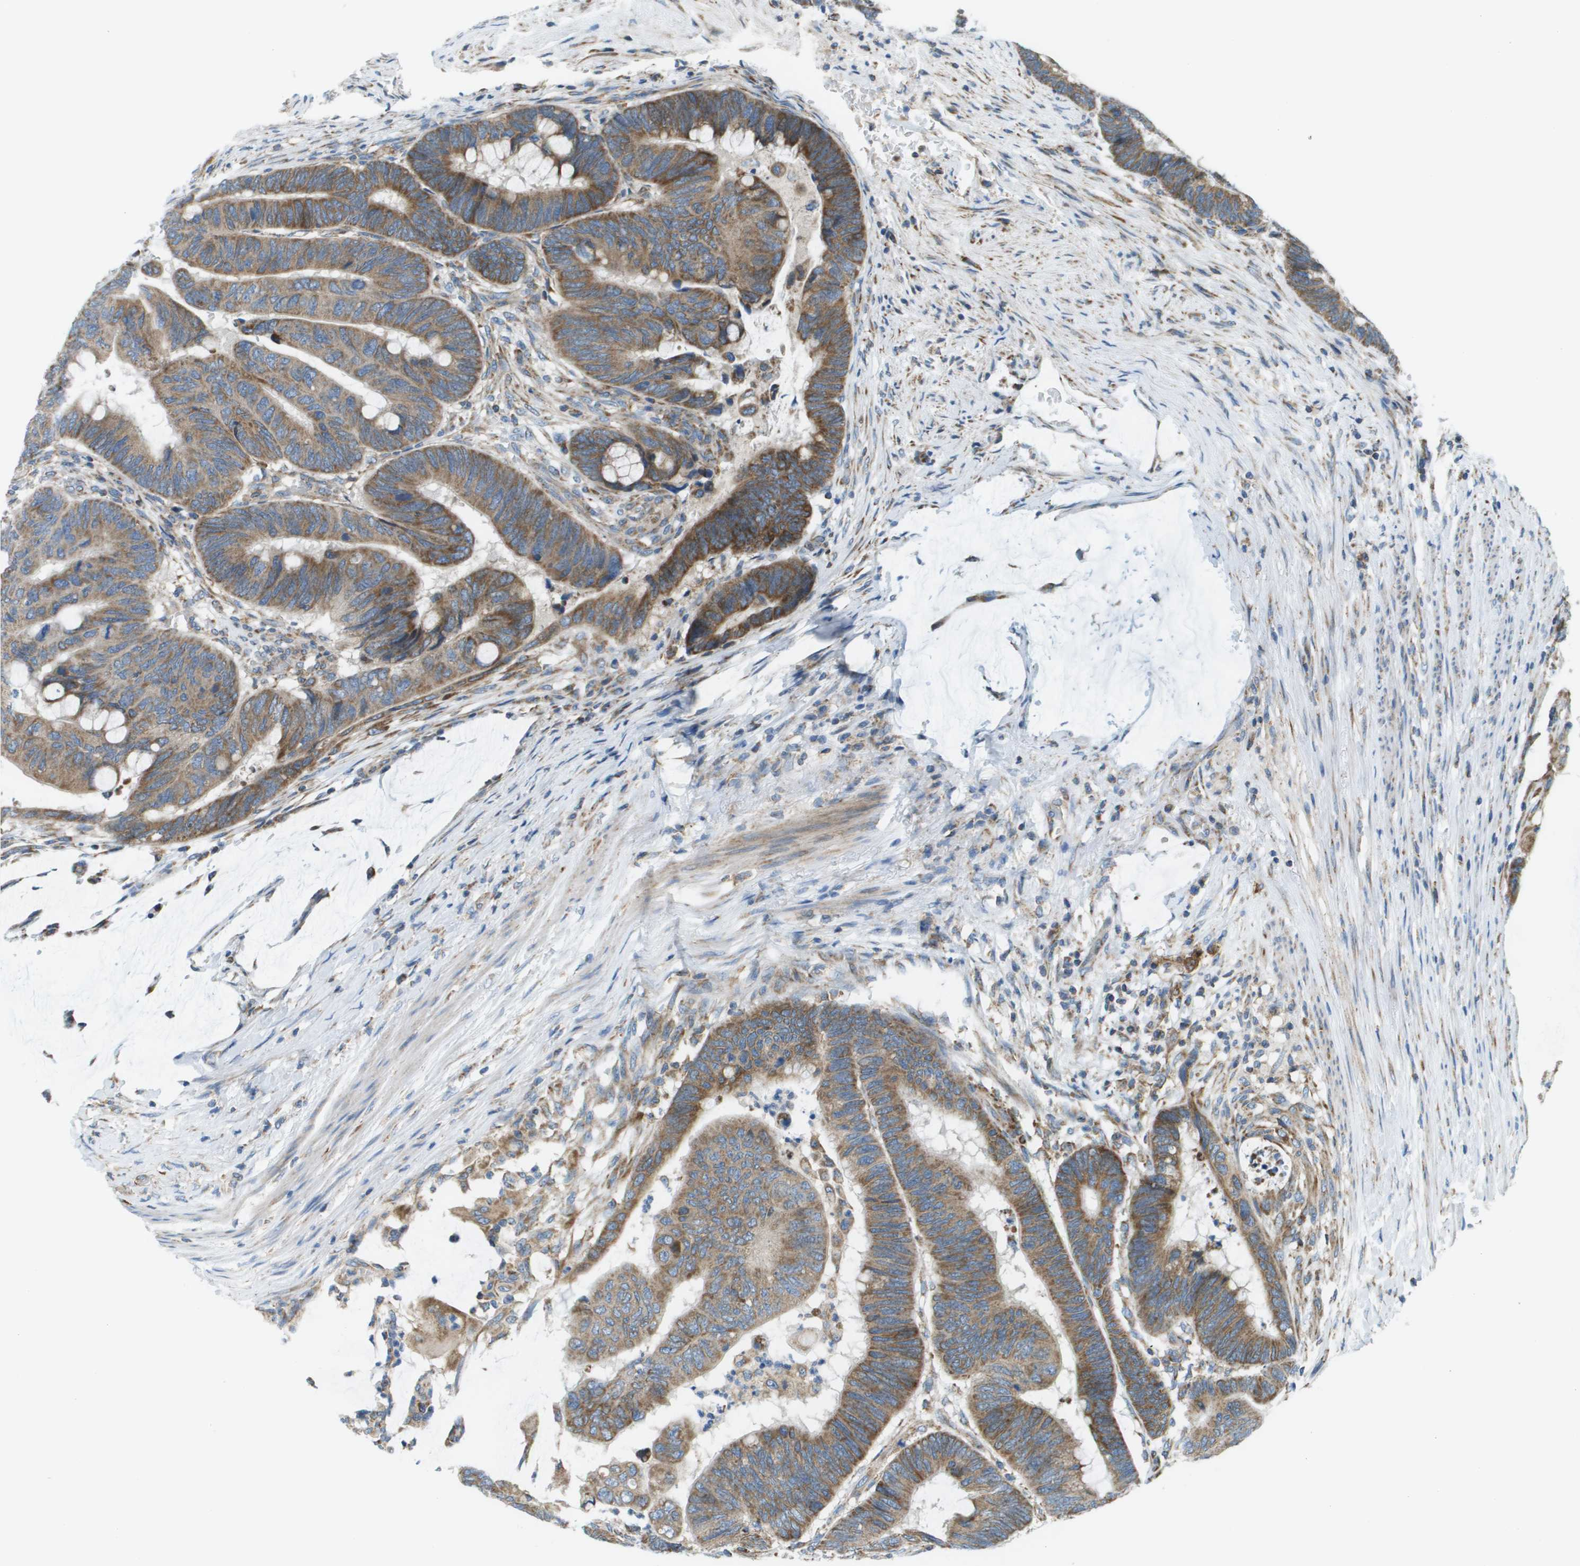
{"staining": {"intensity": "moderate", "quantity": ">75%", "location": "cytoplasmic/membranous"}, "tissue": "colorectal cancer", "cell_type": "Tumor cells", "image_type": "cancer", "snomed": [{"axis": "morphology", "description": "Normal tissue, NOS"}, {"axis": "morphology", "description": "Adenocarcinoma, NOS"}, {"axis": "topography", "description": "Rectum"}], "caption": "A brown stain shows moderate cytoplasmic/membranous staining of a protein in human colorectal cancer (adenocarcinoma) tumor cells. The protein is stained brown, and the nuclei are stained in blue (DAB IHC with brightfield microscopy, high magnification).", "gene": "TAOK3", "patient": {"sex": "male", "age": 92}}